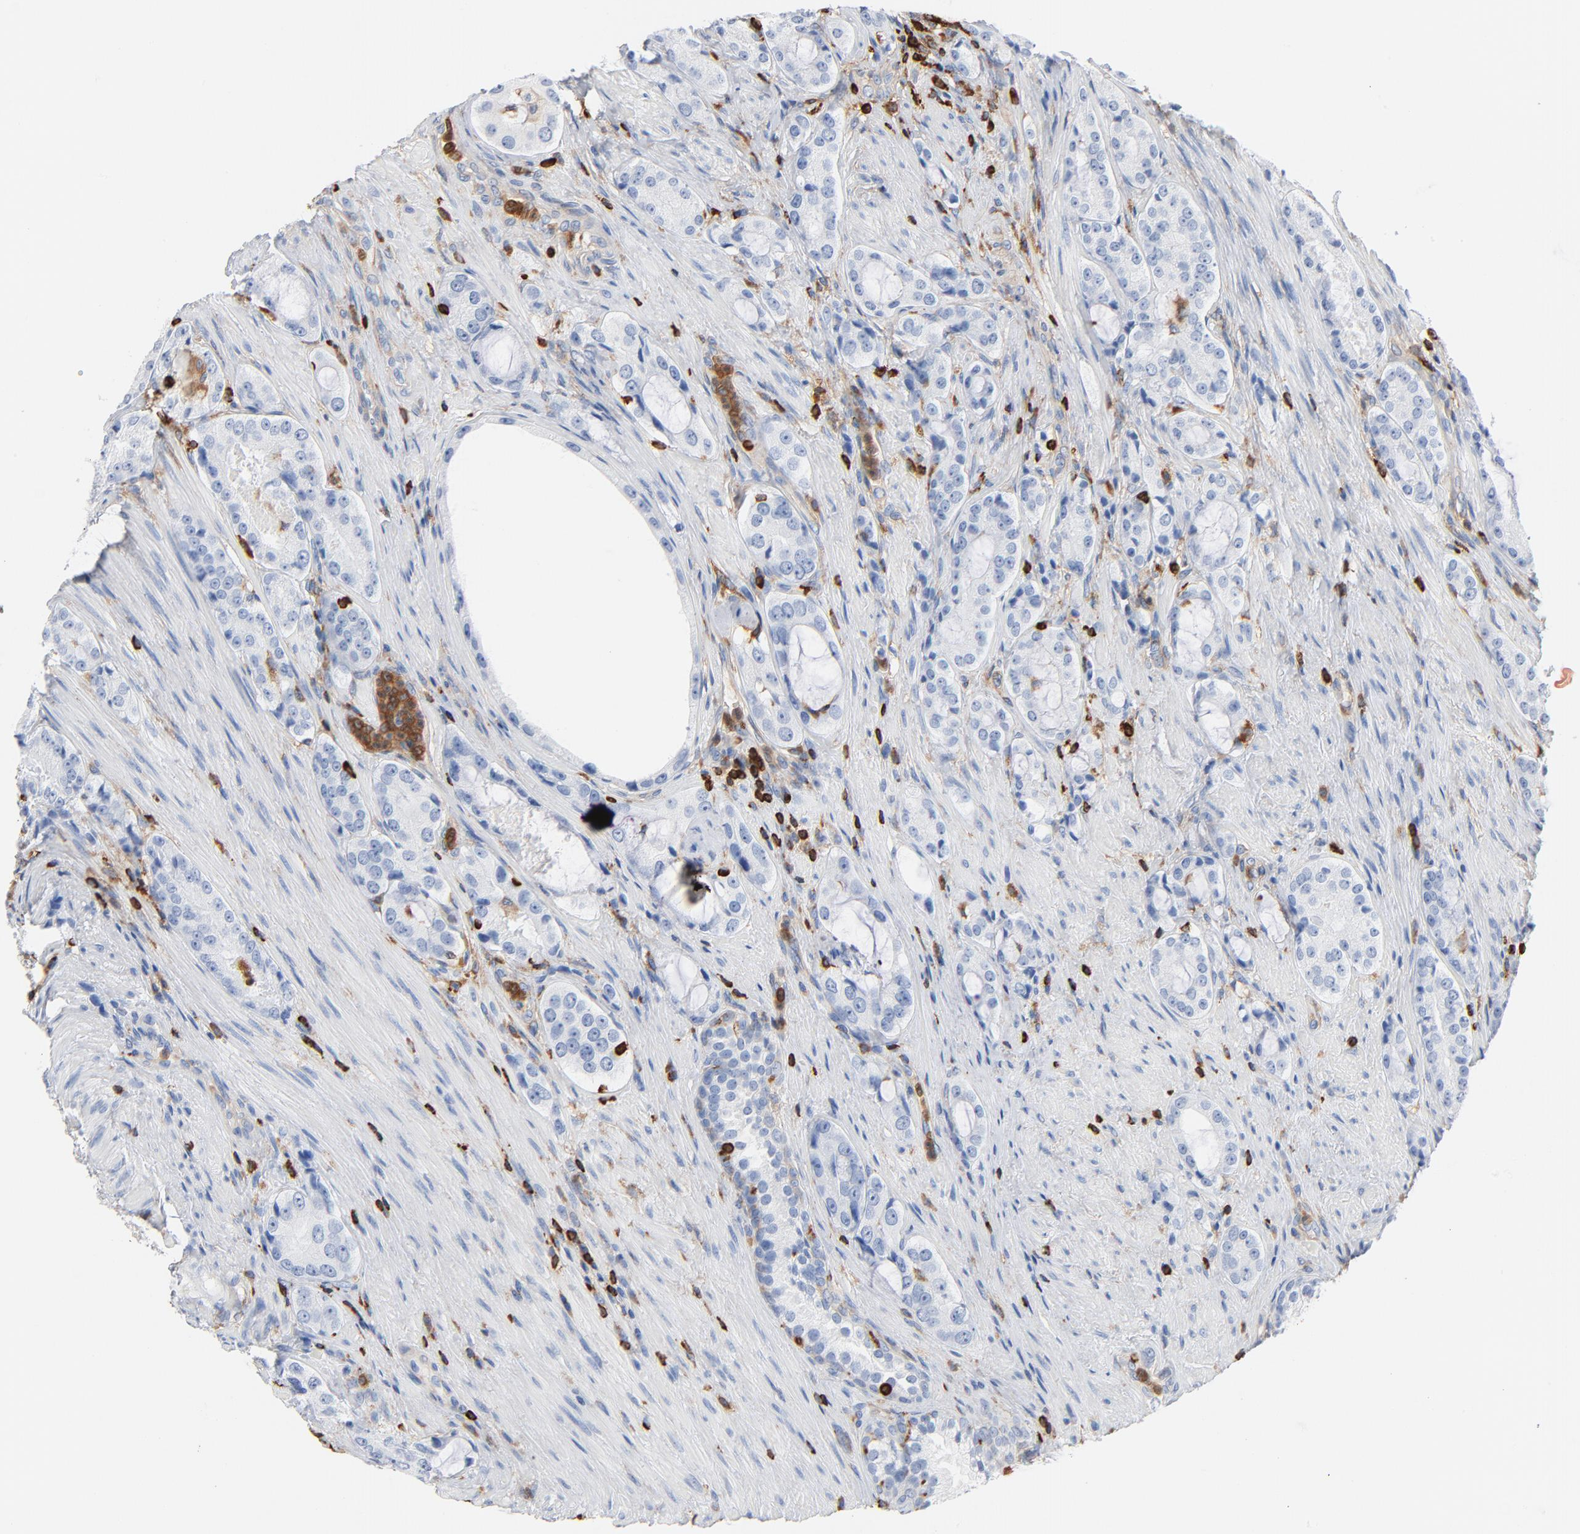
{"staining": {"intensity": "negative", "quantity": "none", "location": "none"}, "tissue": "prostate cancer", "cell_type": "Tumor cells", "image_type": "cancer", "snomed": [{"axis": "morphology", "description": "Adenocarcinoma, High grade"}, {"axis": "topography", "description": "Prostate"}], "caption": "IHC image of neoplastic tissue: adenocarcinoma (high-grade) (prostate) stained with DAB (3,3'-diaminobenzidine) displays no significant protein positivity in tumor cells.", "gene": "SH3KBP1", "patient": {"sex": "male", "age": 72}}